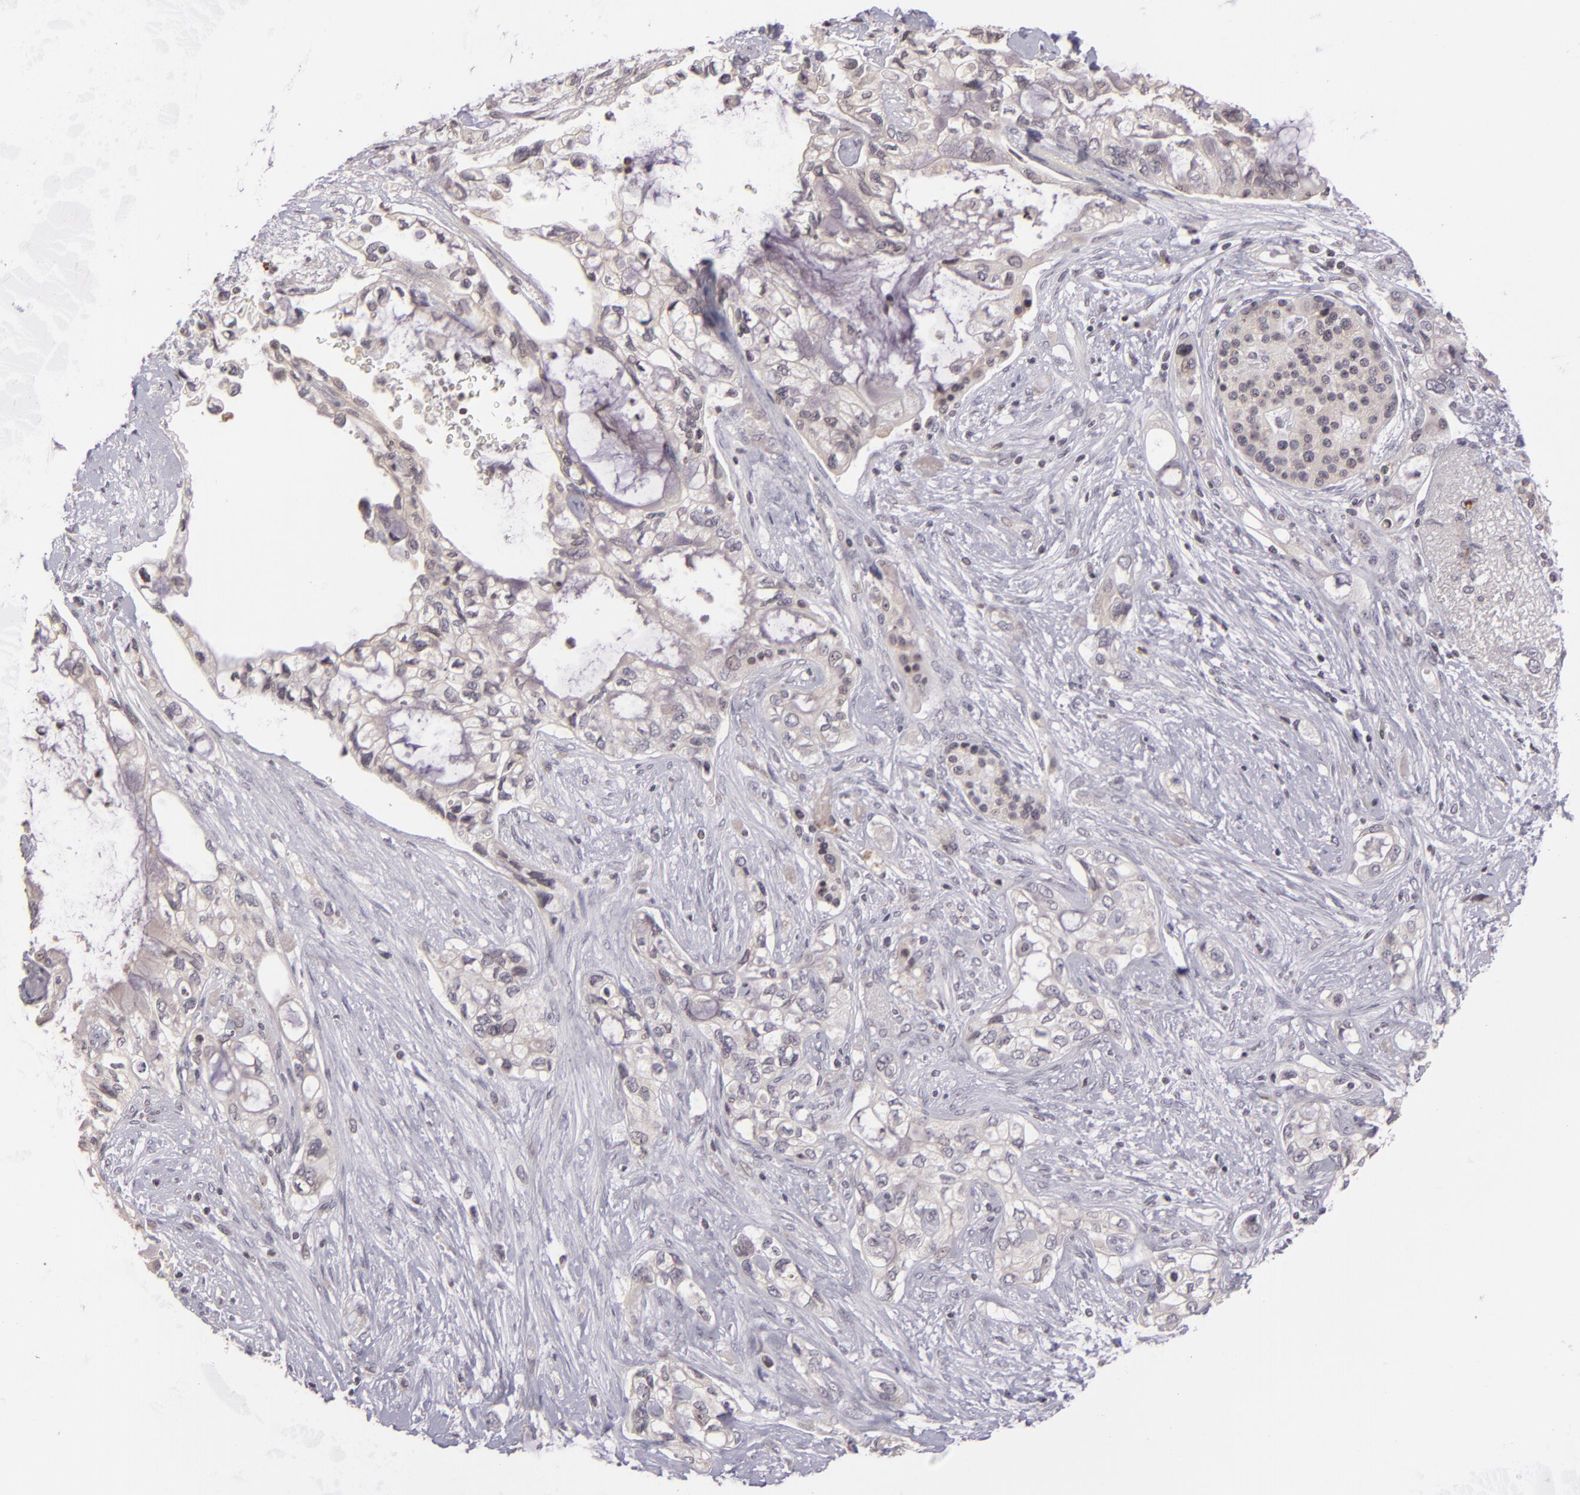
{"staining": {"intensity": "negative", "quantity": "none", "location": "none"}, "tissue": "pancreatic cancer", "cell_type": "Tumor cells", "image_type": "cancer", "snomed": [{"axis": "morphology", "description": "Adenocarcinoma, NOS"}, {"axis": "topography", "description": "Pancreas"}], "caption": "Pancreatic cancer (adenocarcinoma) was stained to show a protein in brown. There is no significant expression in tumor cells. (Immunohistochemistry (ihc), brightfield microscopy, high magnification).", "gene": "AKAP6", "patient": {"sex": "female", "age": 70}}